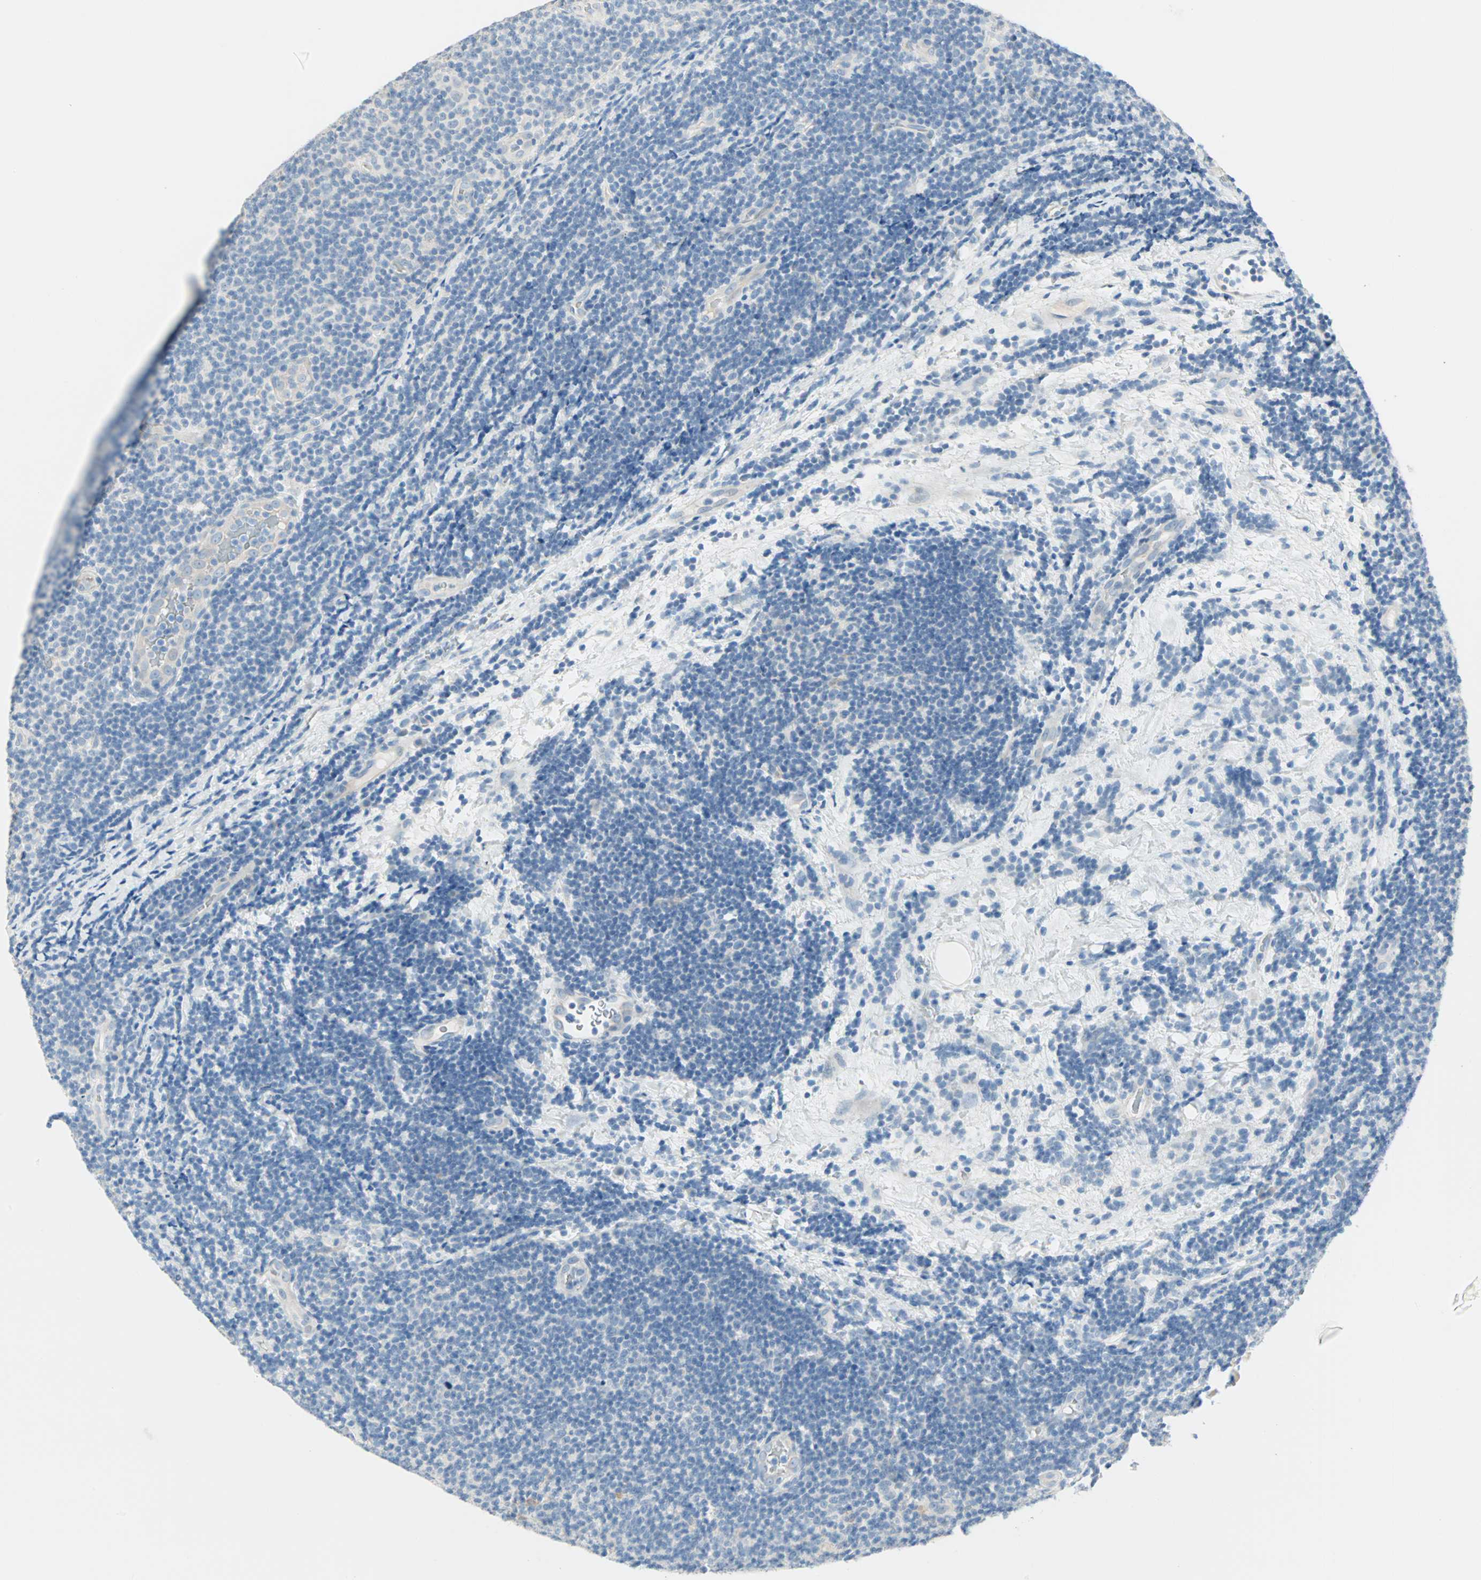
{"staining": {"intensity": "negative", "quantity": "none", "location": "none"}, "tissue": "lymphoma", "cell_type": "Tumor cells", "image_type": "cancer", "snomed": [{"axis": "morphology", "description": "Malignant lymphoma, non-Hodgkin's type, Low grade"}, {"axis": "topography", "description": "Lymph node"}], "caption": "A high-resolution photomicrograph shows IHC staining of lymphoma, which displays no significant staining in tumor cells. (DAB IHC visualized using brightfield microscopy, high magnification).", "gene": "SULT1C2", "patient": {"sex": "male", "age": 83}}